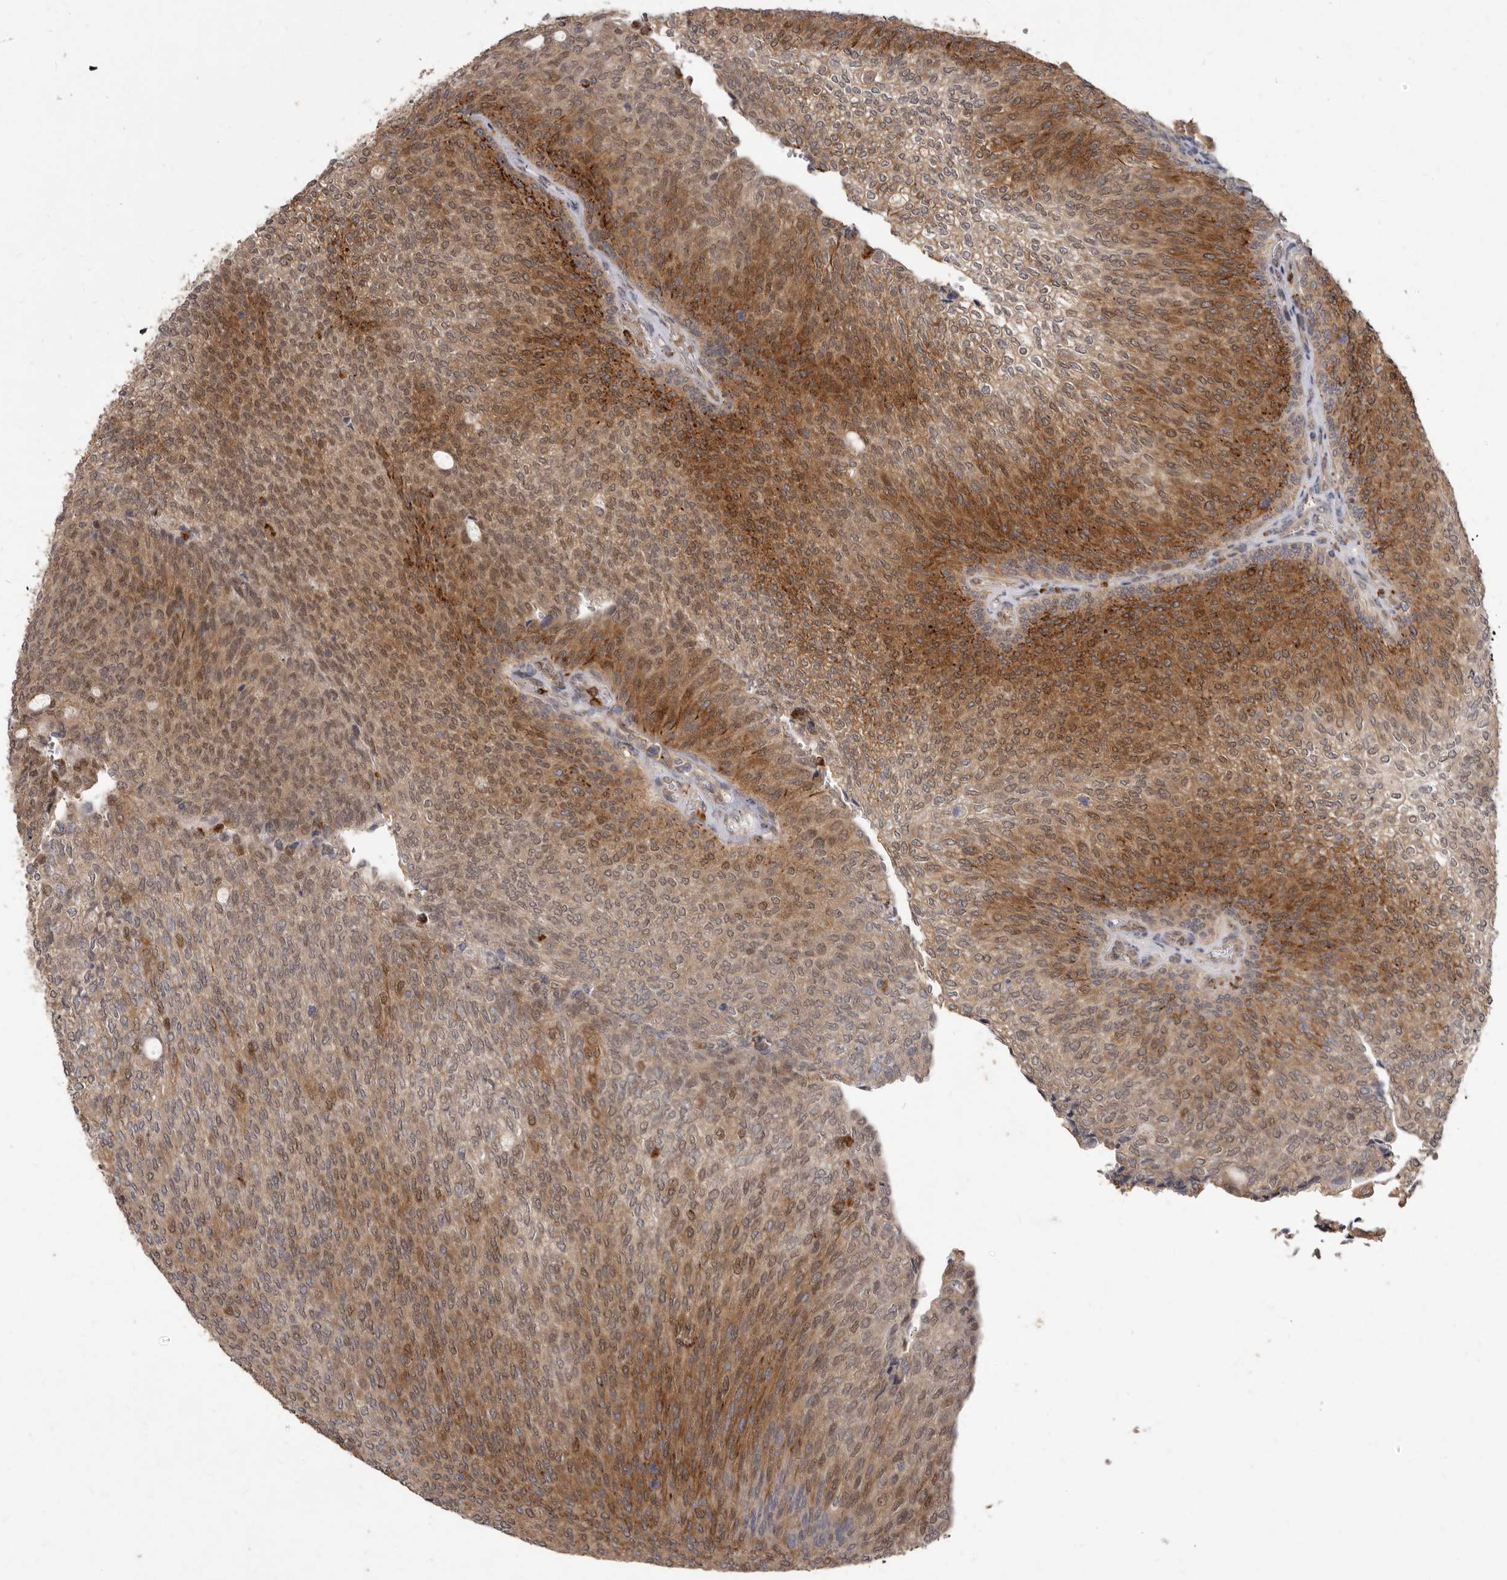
{"staining": {"intensity": "moderate", "quantity": "25%-75%", "location": "cytoplasmic/membranous"}, "tissue": "urothelial cancer", "cell_type": "Tumor cells", "image_type": "cancer", "snomed": [{"axis": "morphology", "description": "Urothelial carcinoma, Low grade"}, {"axis": "topography", "description": "Urinary bladder"}], "caption": "Human urothelial cancer stained with a brown dye displays moderate cytoplasmic/membranous positive staining in approximately 25%-75% of tumor cells.", "gene": "ACLY", "patient": {"sex": "female", "age": 79}}